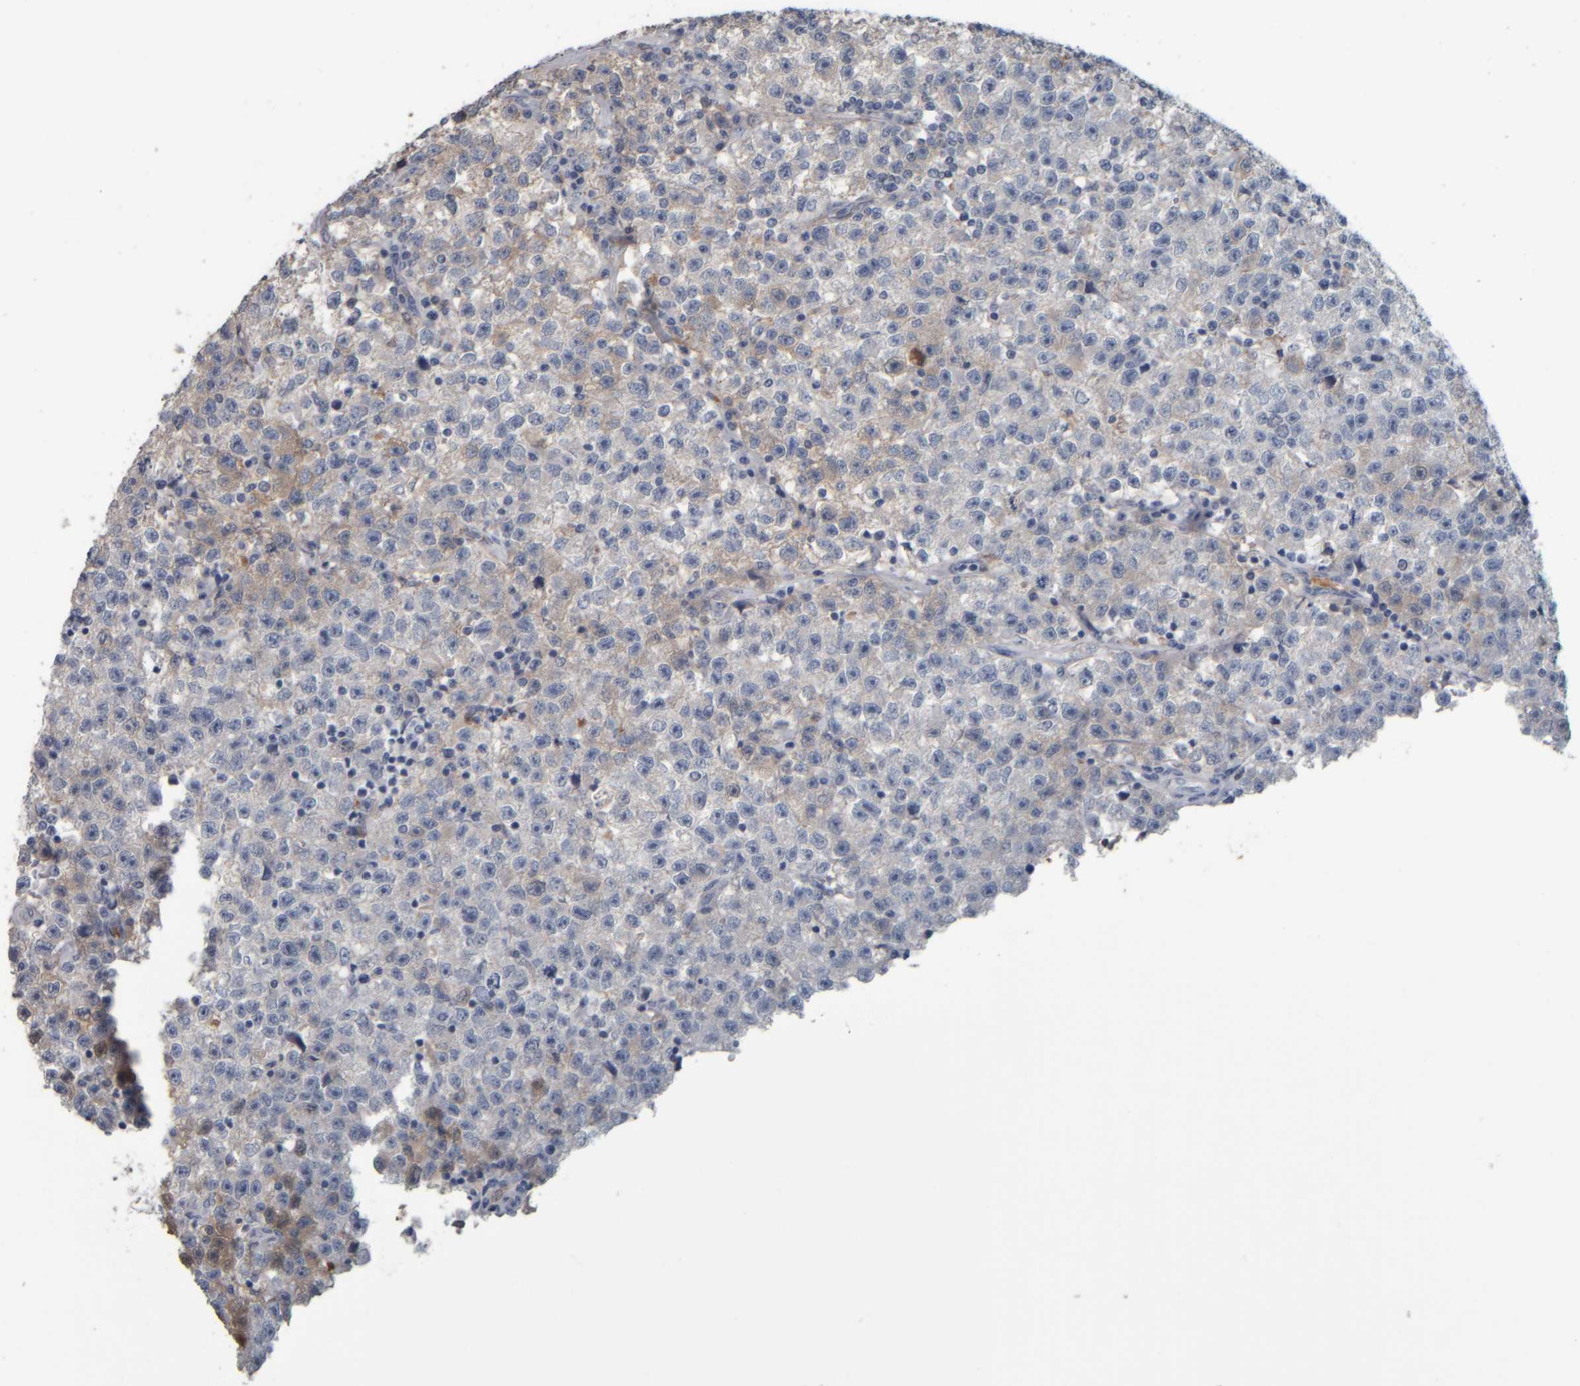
{"staining": {"intensity": "moderate", "quantity": "<25%", "location": "cytoplasmic/membranous"}, "tissue": "testis cancer", "cell_type": "Tumor cells", "image_type": "cancer", "snomed": [{"axis": "morphology", "description": "Seminoma, NOS"}, {"axis": "topography", "description": "Testis"}], "caption": "Tumor cells display low levels of moderate cytoplasmic/membranous expression in about <25% of cells in seminoma (testis).", "gene": "CAVIN4", "patient": {"sex": "male", "age": 22}}